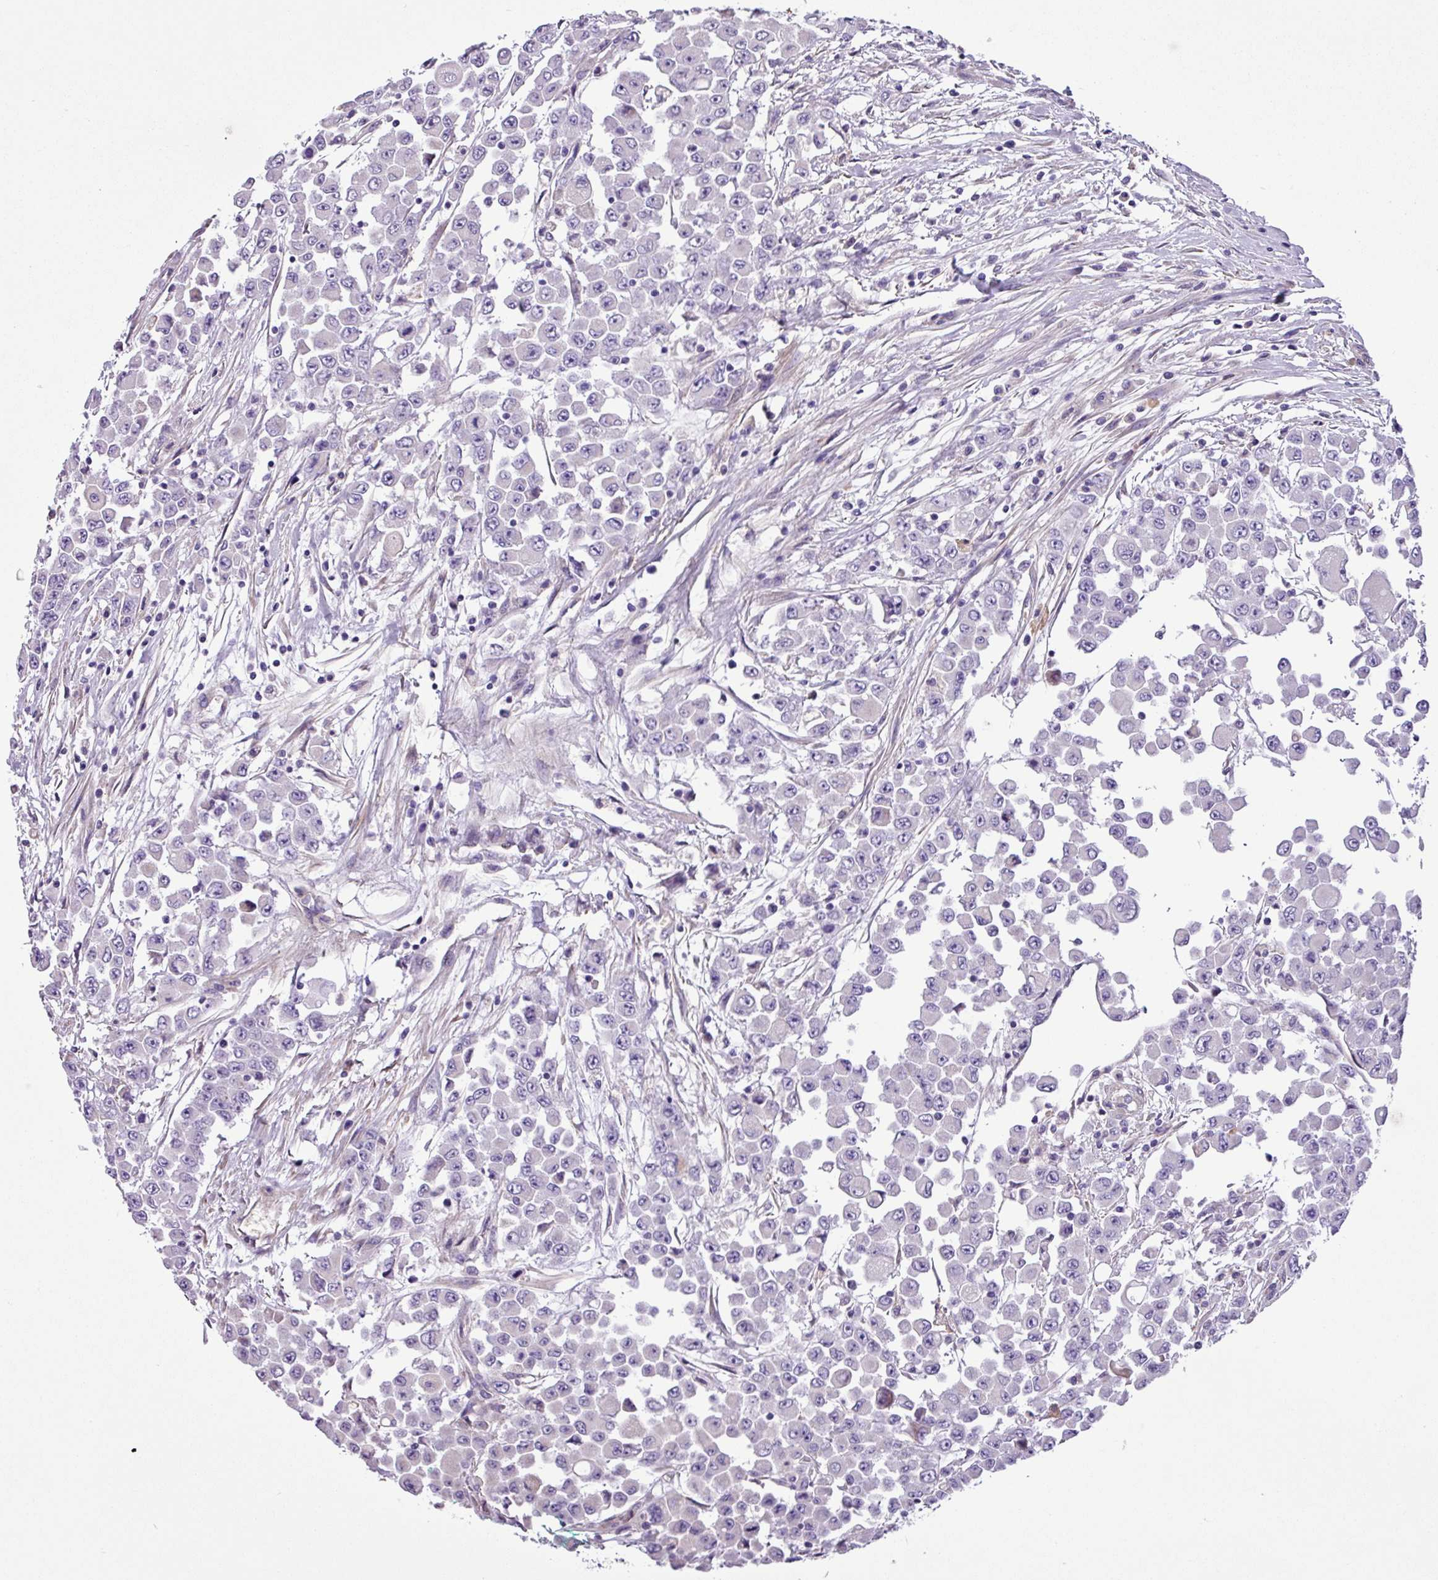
{"staining": {"intensity": "negative", "quantity": "none", "location": "none"}, "tissue": "colorectal cancer", "cell_type": "Tumor cells", "image_type": "cancer", "snomed": [{"axis": "morphology", "description": "Adenocarcinoma, NOS"}, {"axis": "topography", "description": "Colon"}], "caption": "There is no significant expression in tumor cells of colorectal cancer (adenocarcinoma).", "gene": "C11orf91", "patient": {"sex": "male", "age": 51}}